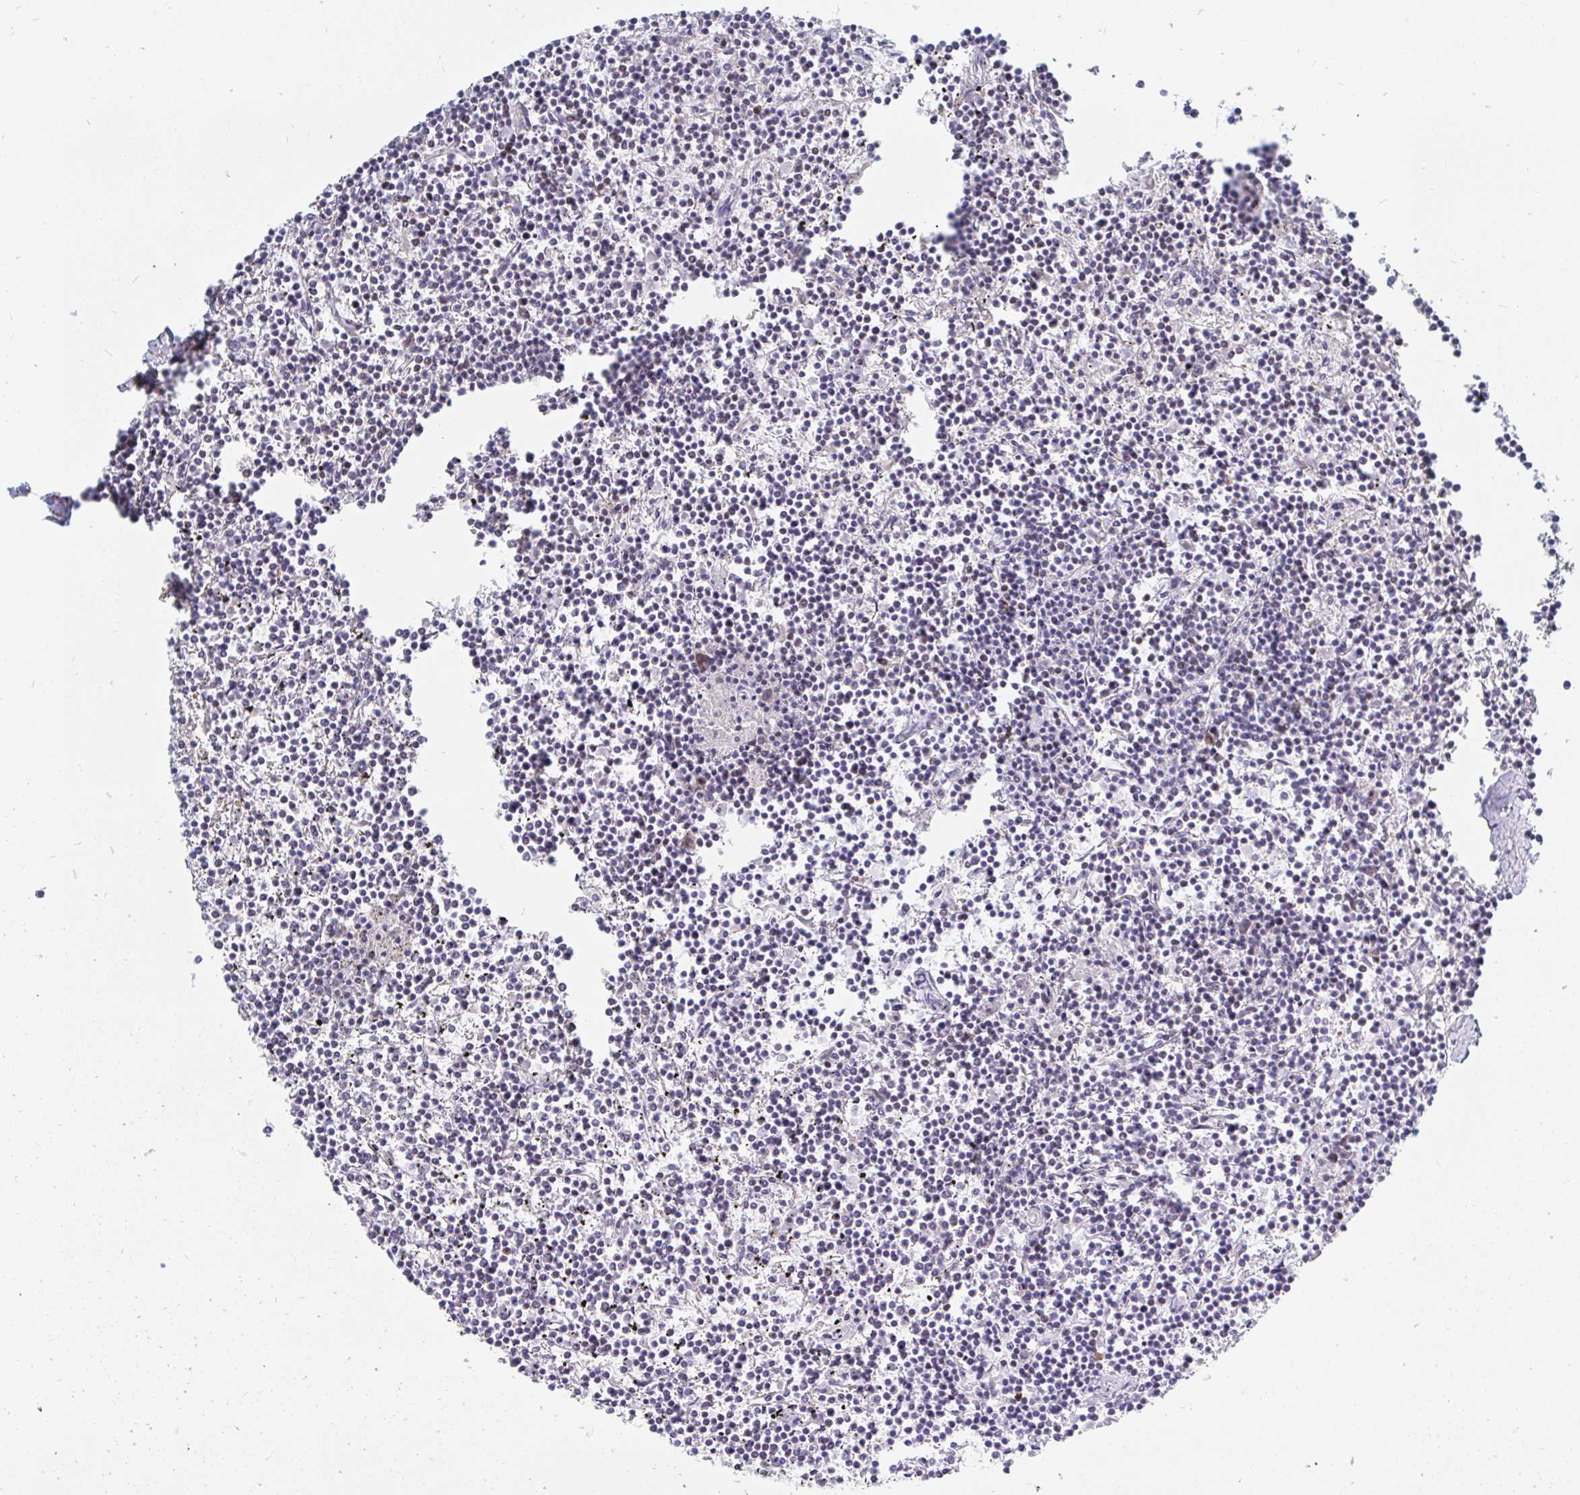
{"staining": {"intensity": "negative", "quantity": "none", "location": "none"}, "tissue": "lymphoma", "cell_type": "Tumor cells", "image_type": "cancer", "snomed": [{"axis": "morphology", "description": "Malignant lymphoma, non-Hodgkin's type, Low grade"}, {"axis": "topography", "description": "Spleen"}], "caption": "Immunohistochemistry (IHC) micrograph of human lymphoma stained for a protein (brown), which demonstrates no positivity in tumor cells.", "gene": "TRIP12", "patient": {"sex": "female", "age": 19}}